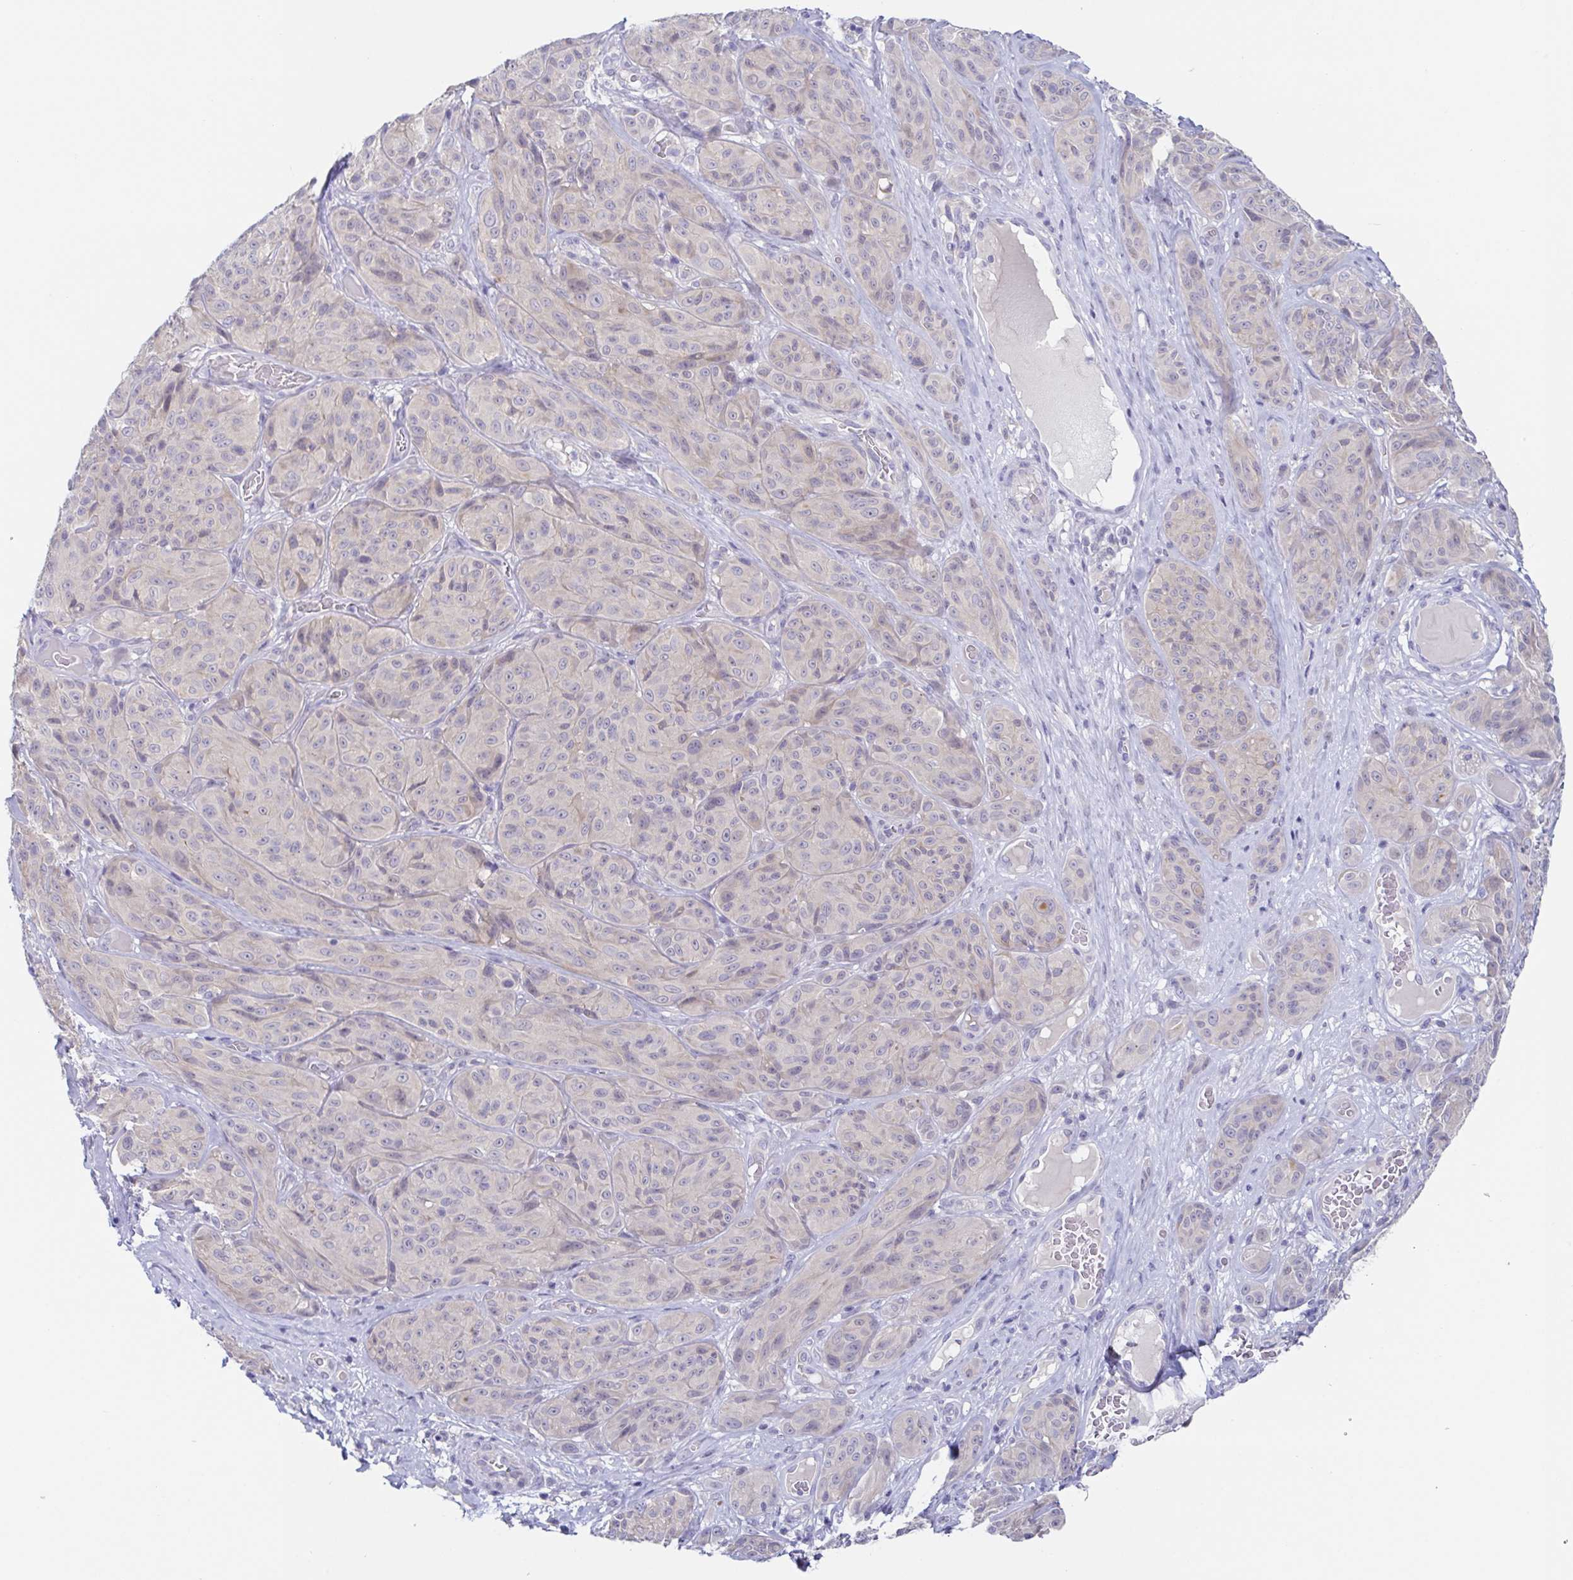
{"staining": {"intensity": "negative", "quantity": "none", "location": "none"}, "tissue": "melanoma", "cell_type": "Tumor cells", "image_type": "cancer", "snomed": [{"axis": "morphology", "description": "Malignant melanoma, NOS"}, {"axis": "topography", "description": "Skin"}], "caption": "IHC photomicrograph of neoplastic tissue: melanoma stained with DAB exhibits no significant protein expression in tumor cells.", "gene": "HTR2A", "patient": {"sex": "male", "age": 91}}